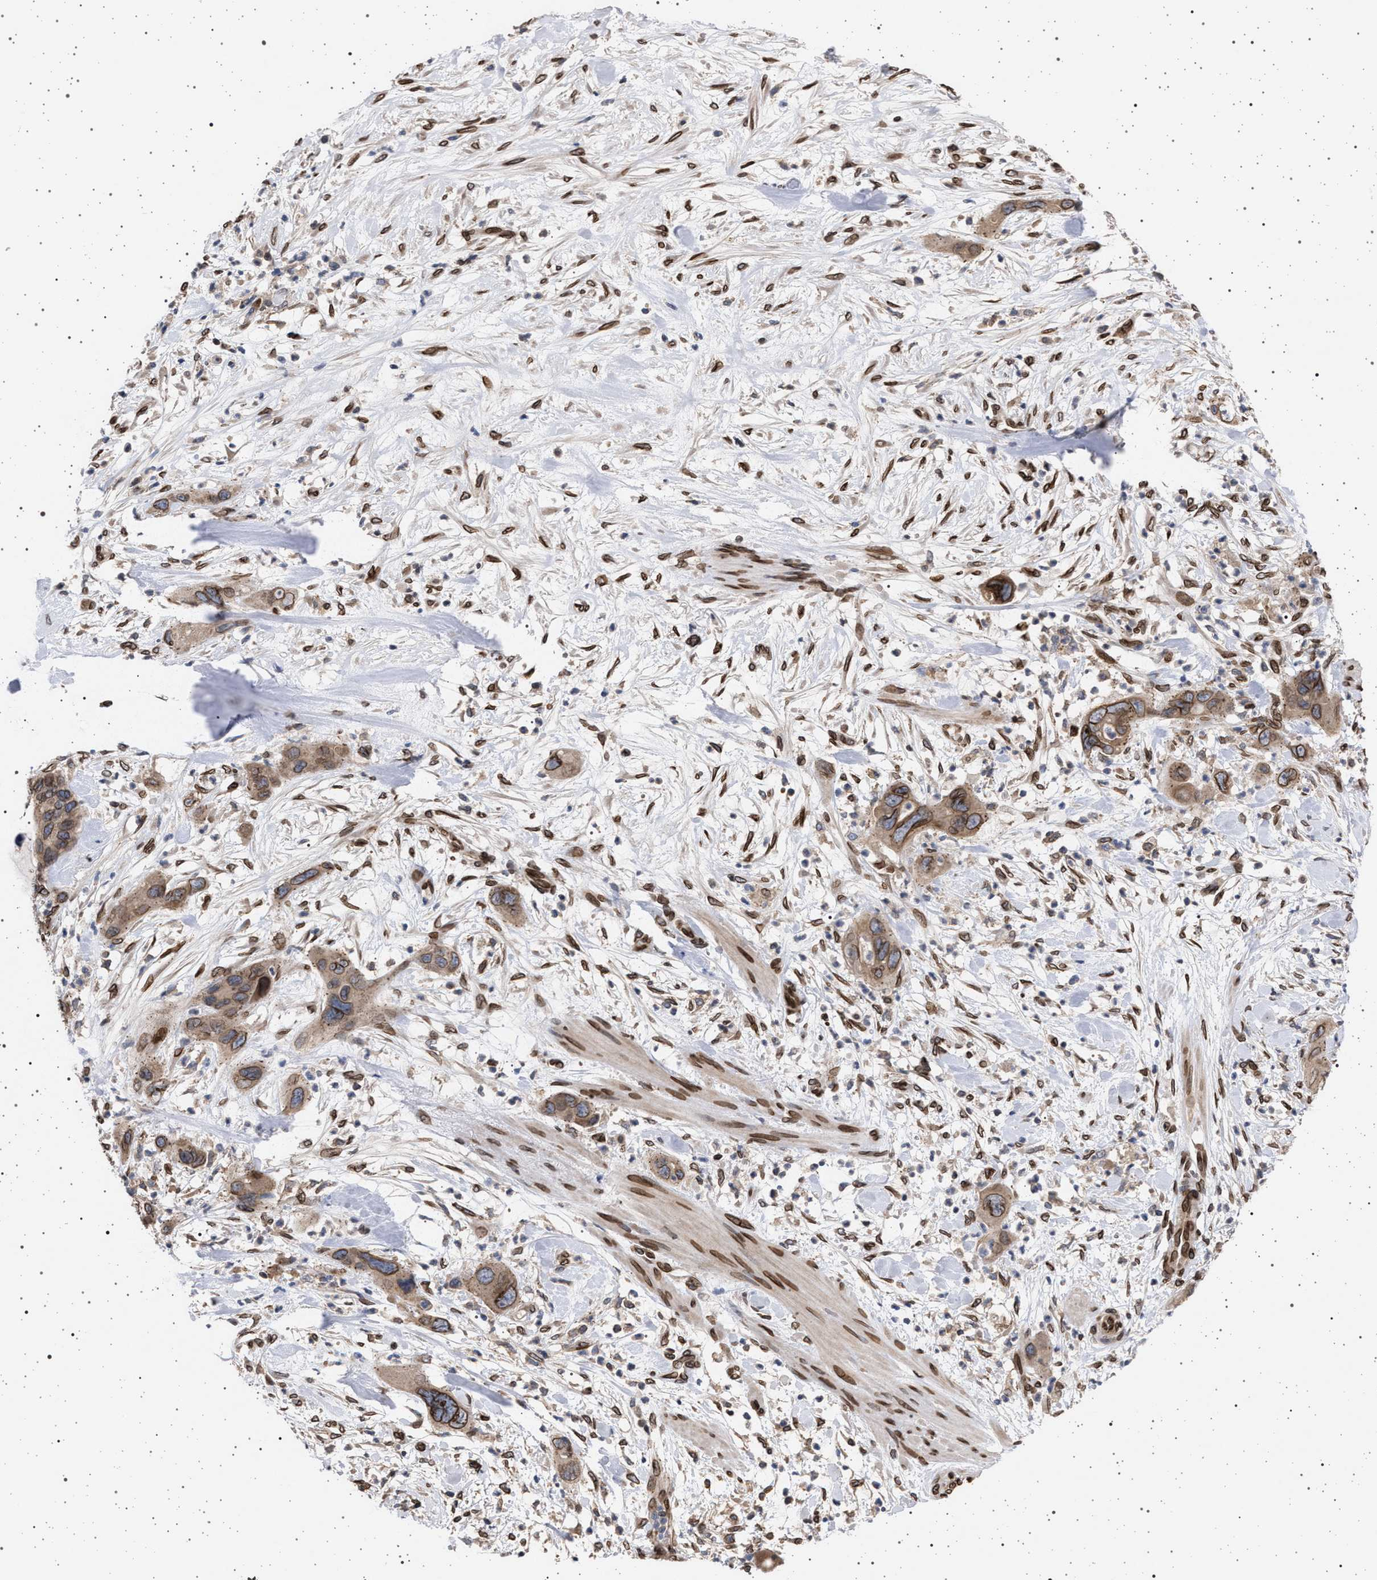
{"staining": {"intensity": "moderate", "quantity": ">75%", "location": "cytoplasmic/membranous,nuclear"}, "tissue": "pancreatic cancer", "cell_type": "Tumor cells", "image_type": "cancer", "snomed": [{"axis": "morphology", "description": "Adenocarcinoma, NOS"}, {"axis": "topography", "description": "Pancreas"}], "caption": "Human adenocarcinoma (pancreatic) stained with a protein marker displays moderate staining in tumor cells.", "gene": "ING2", "patient": {"sex": "female", "age": 71}}